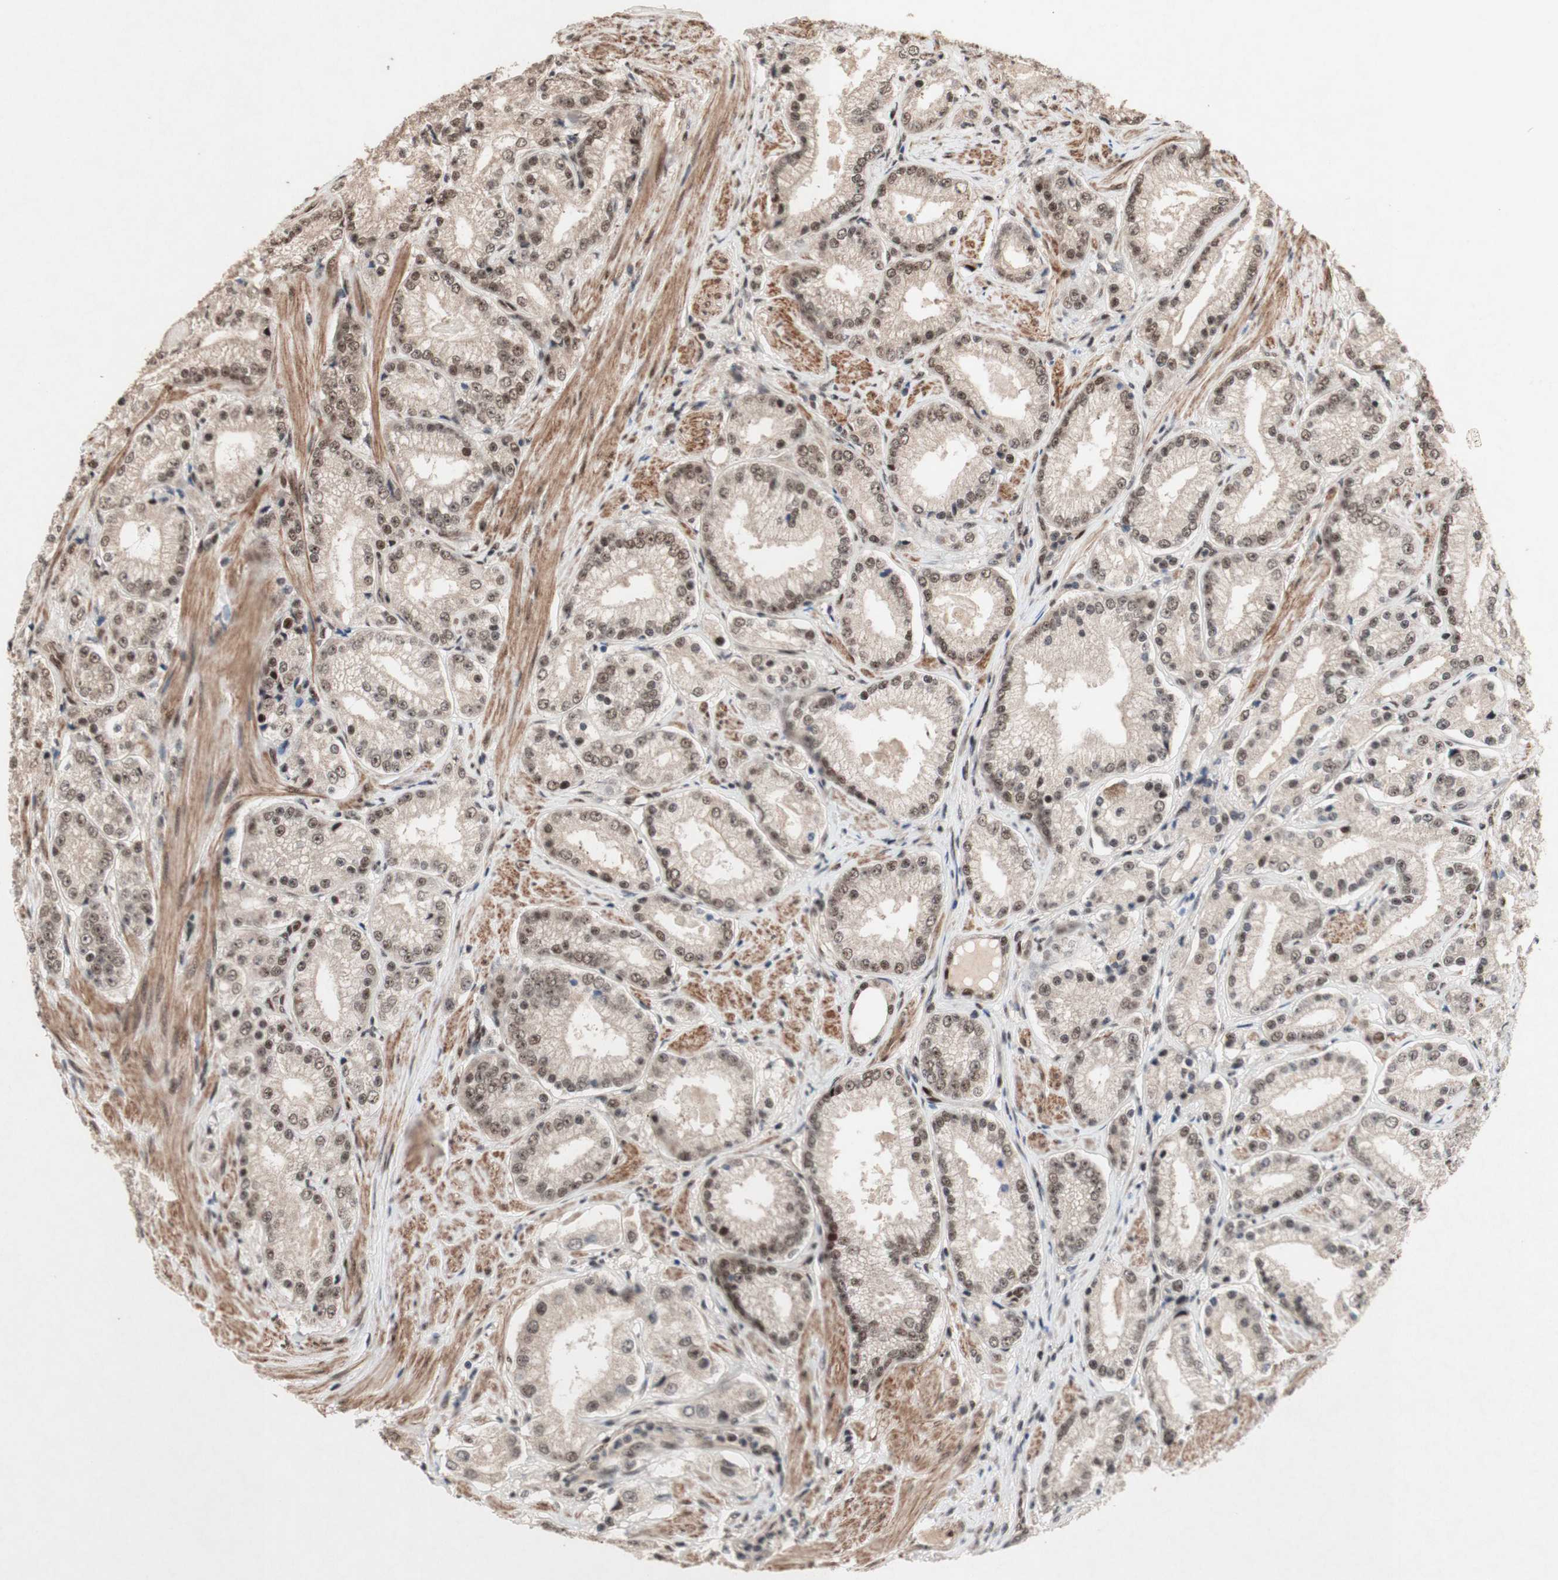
{"staining": {"intensity": "moderate", "quantity": ">75%", "location": "nuclear"}, "tissue": "prostate cancer", "cell_type": "Tumor cells", "image_type": "cancer", "snomed": [{"axis": "morphology", "description": "Adenocarcinoma, Low grade"}, {"axis": "topography", "description": "Prostate"}], "caption": "Immunohistochemical staining of human prostate cancer shows medium levels of moderate nuclear staining in approximately >75% of tumor cells. (Brightfield microscopy of DAB IHC at high magnification).", "gene": "TLE1", "patient": {"sex": "male", "age": 63}}